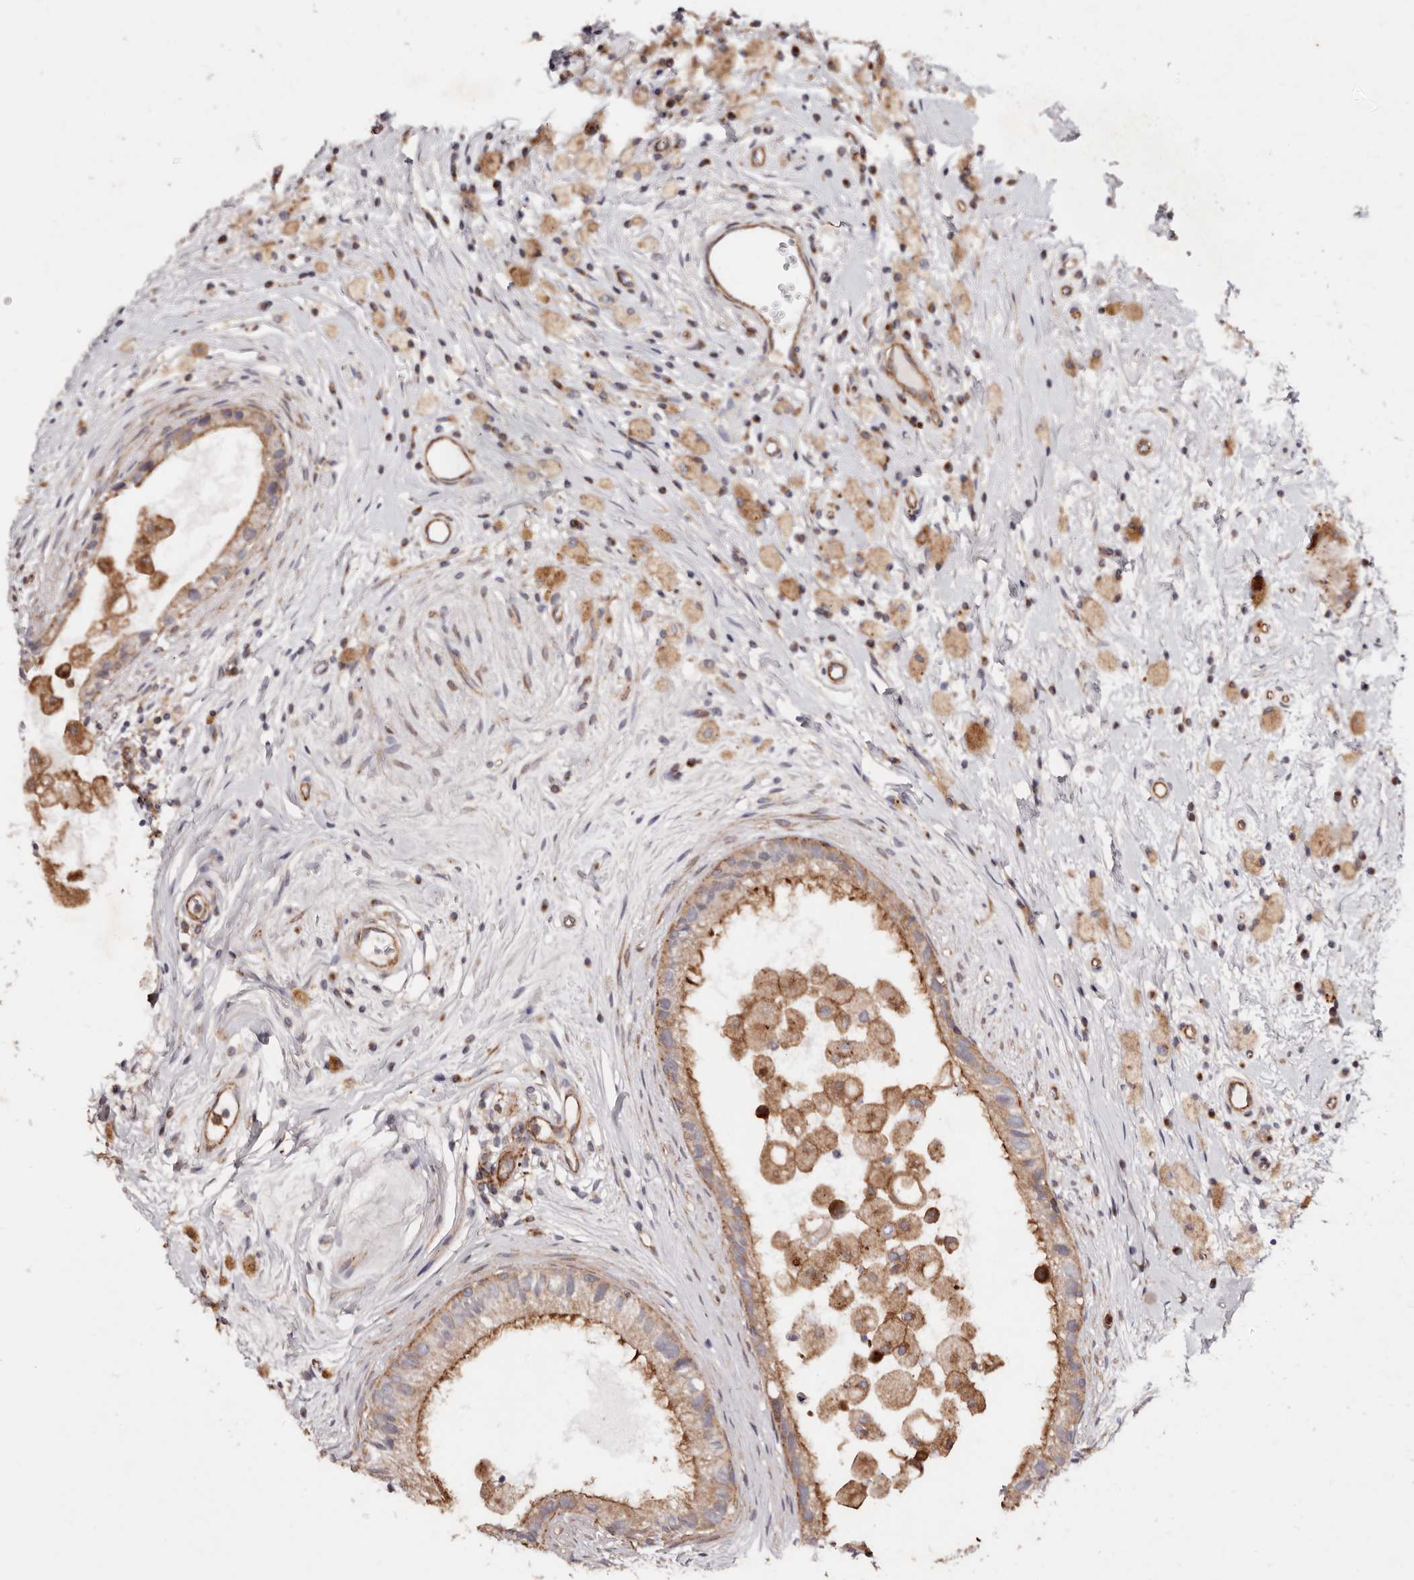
{"staining": {"intensity": "moderate", "quantity": ">75%", "location": "cytoplasmic/membranous"}, "tissue": "epididymis", "cell_type": "Glandular cells", "image_type": "normal", "snomed": [{"axis": "morphology", "description": "Normal tissue, NOS"}, {"axis": "topography", "description": "Epididymis"}], "caption": "Glandular cells show medium levels of moderate cytoplasmic/membranous staining in approximately >75% of cells in unremarkable epididymis. (DAB (3,3'-diaminobenzidine) = brown stain, brightfield microscopy at high magnification).", "gene": "PTPN22", "patient": {"sex": "male", "age": 80}}